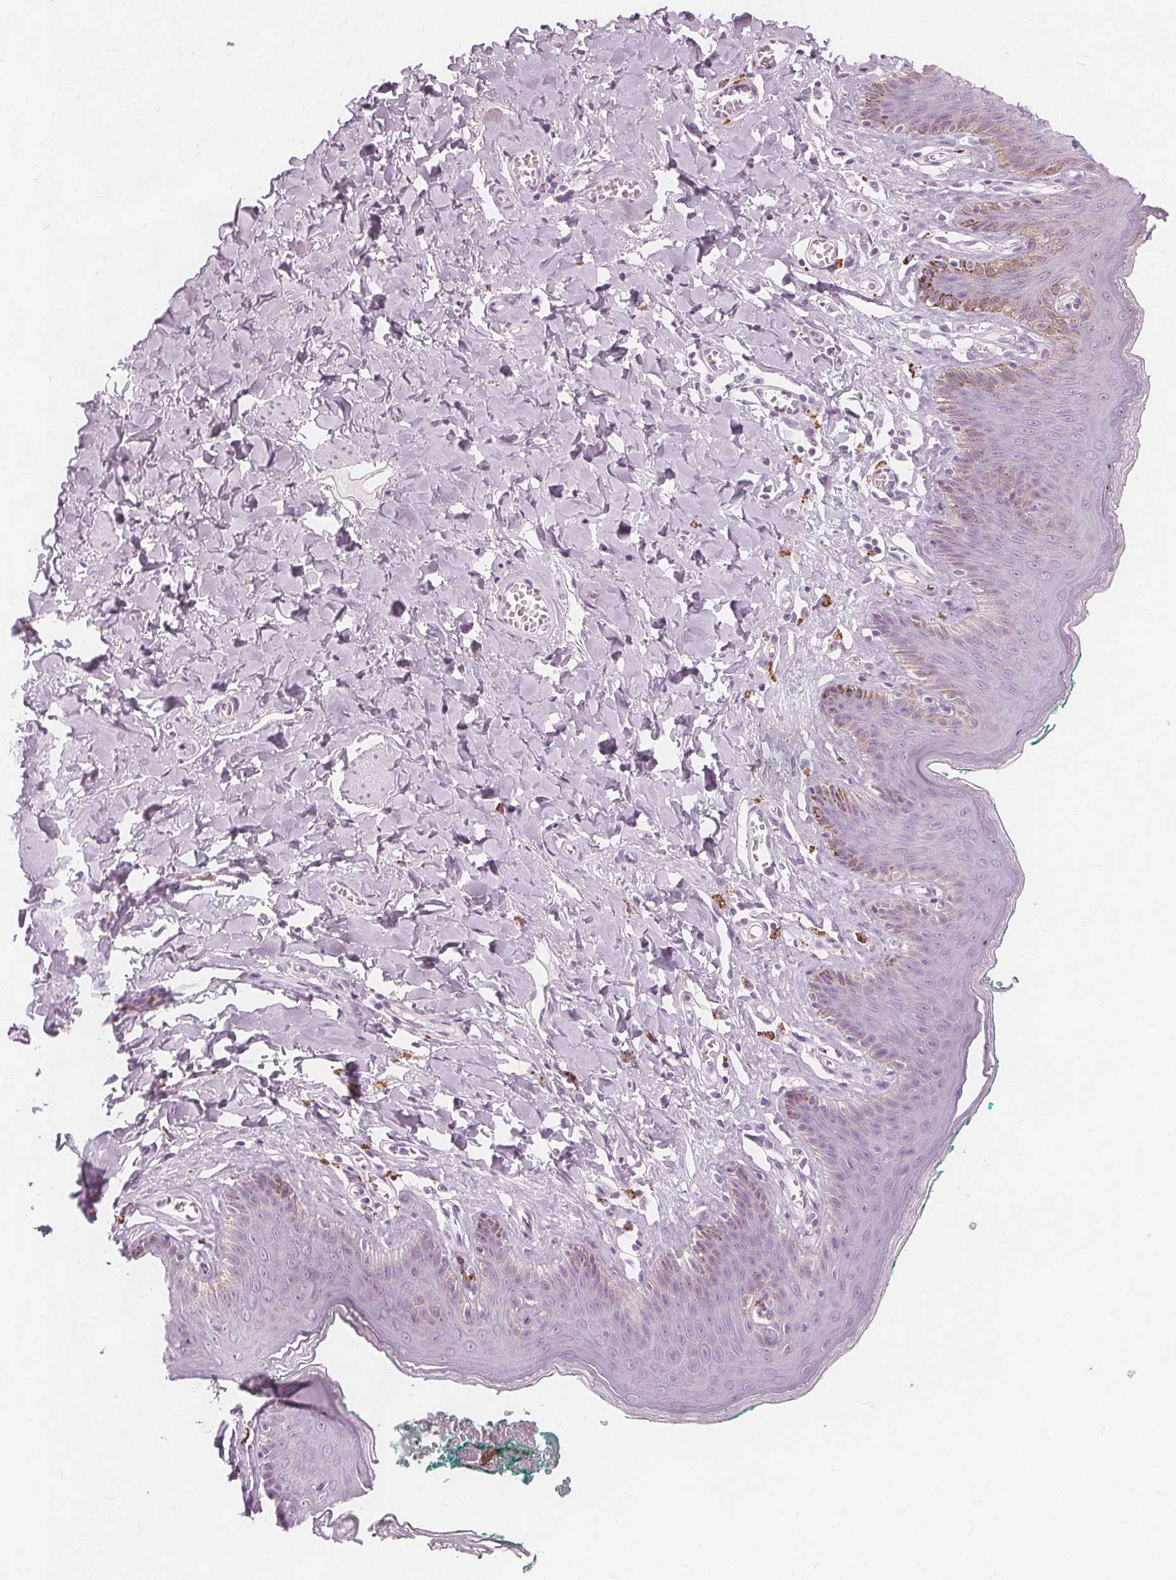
{"staining": {"intensity": "negative", "quantity": "none", "location": "none"}, "tissue": "skin", "cell_type": "Epidermal cells", "image_type": "normal", "snomed": [{"axis": "morphology", "description": "Normal tissue, NOS"}, {"axis": "topography", "description": "Vulva"}, {"axis": "topography", "description": "Peripheral nerve tissue"}], "caption": "DAB (3,3'-diaminobenzidine) immunohistochemical staining of normal human skin demonstrates no significant expression in epidermal cells.", "gene": "TFF1", "patient": {"sex": "female", "age": 66}}